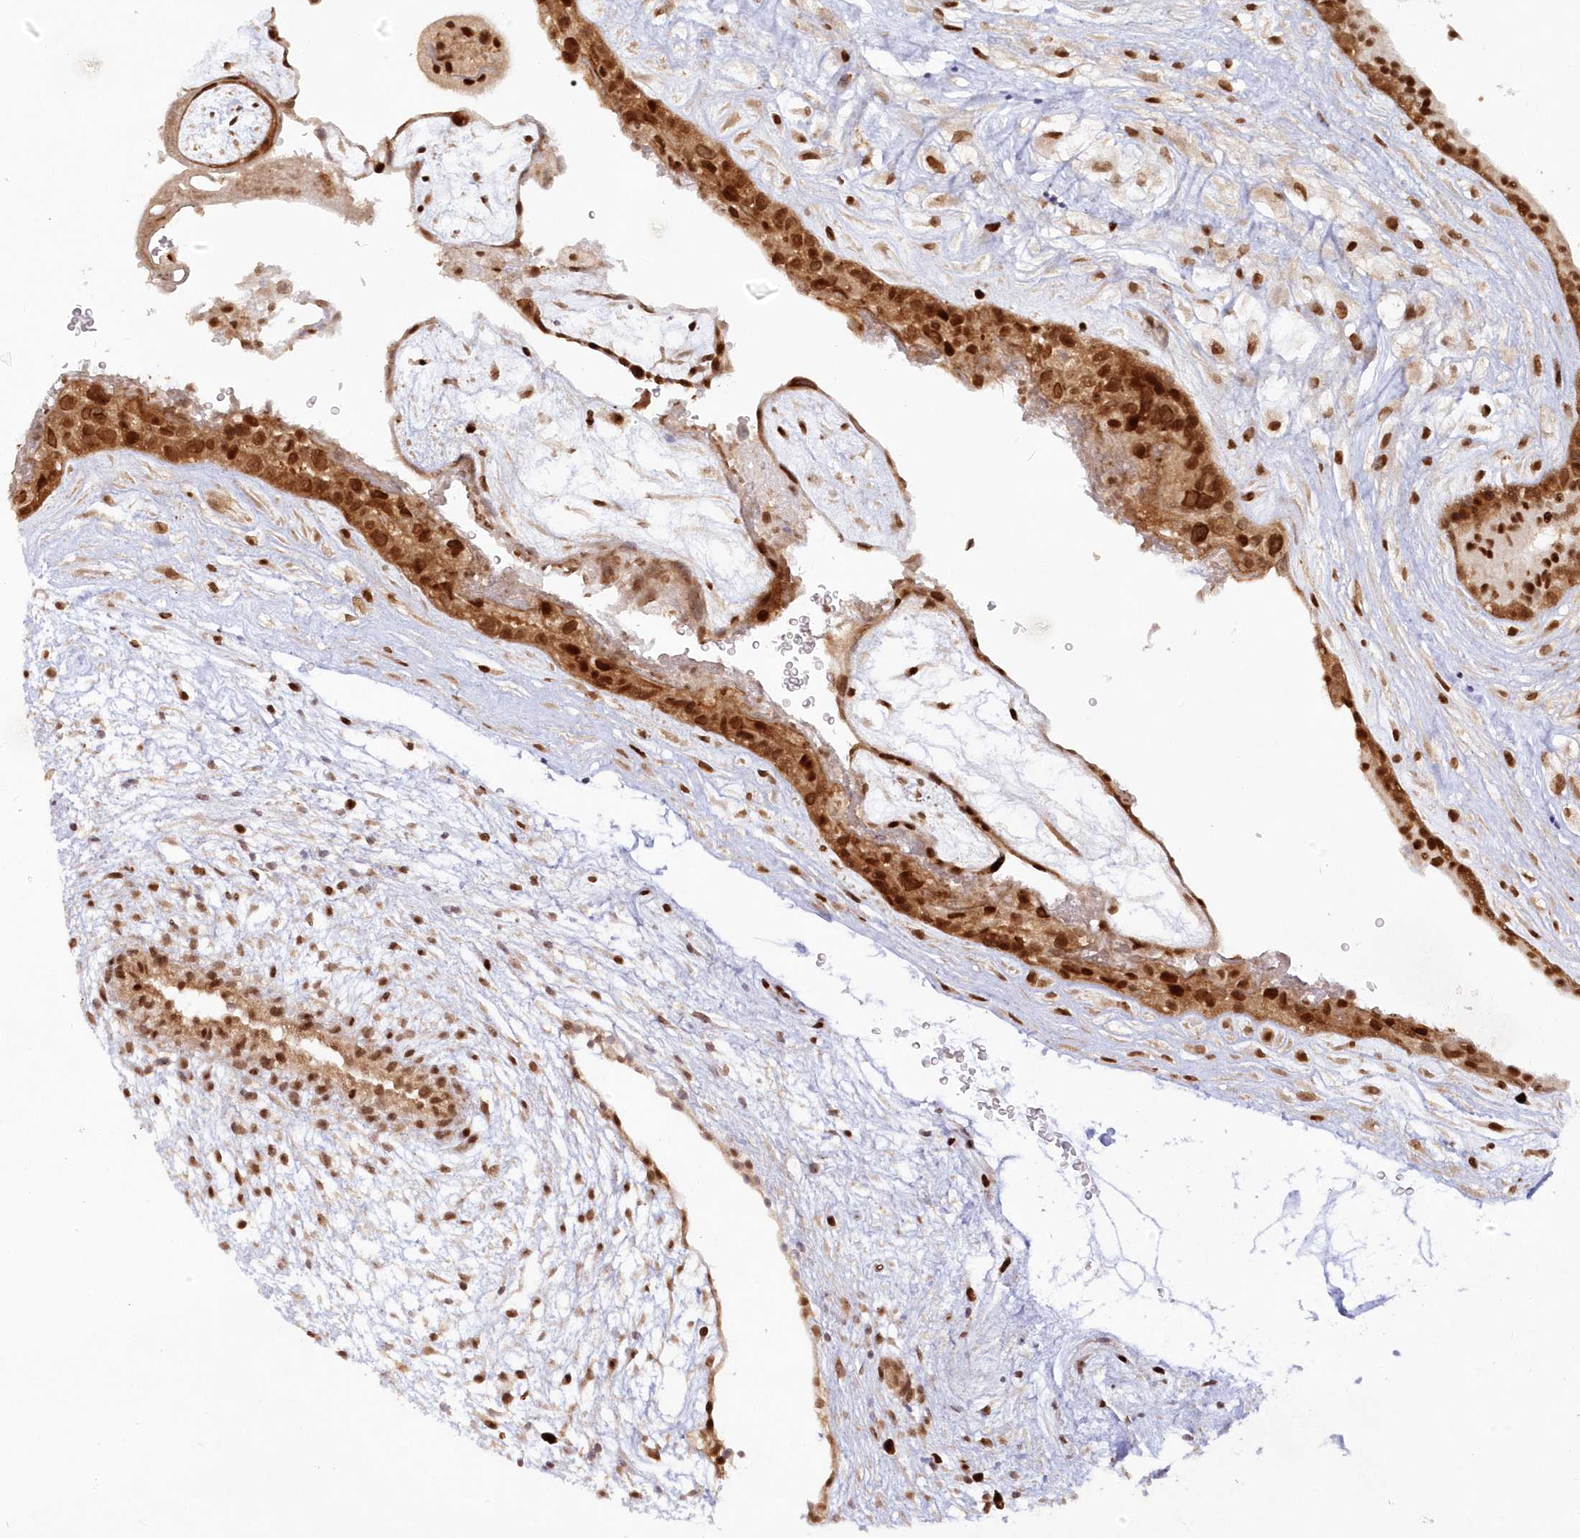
{"staining": {"intensity": "strong", "quantity": ">75%", "location": "cytoplasmic/membranous,nuclear"}, "tissue": "placenta", "cell_type": "Decidual cells", "image_type": "normal", "snomed": [{"axis": "morphology", "description": "Normal tissue, NOS"}, {"axis": "topography", "description": "Placenta"}], "caption": "A photomicrograph showing strong cytoplasmic/membranous,nuclear expression in approximately >75% of decidual cells in benign placenta, as visualized by brown immunohistochemical staining.", "gene": "TOGARAM2", "patient": {"sex": "female", "age": 19}}